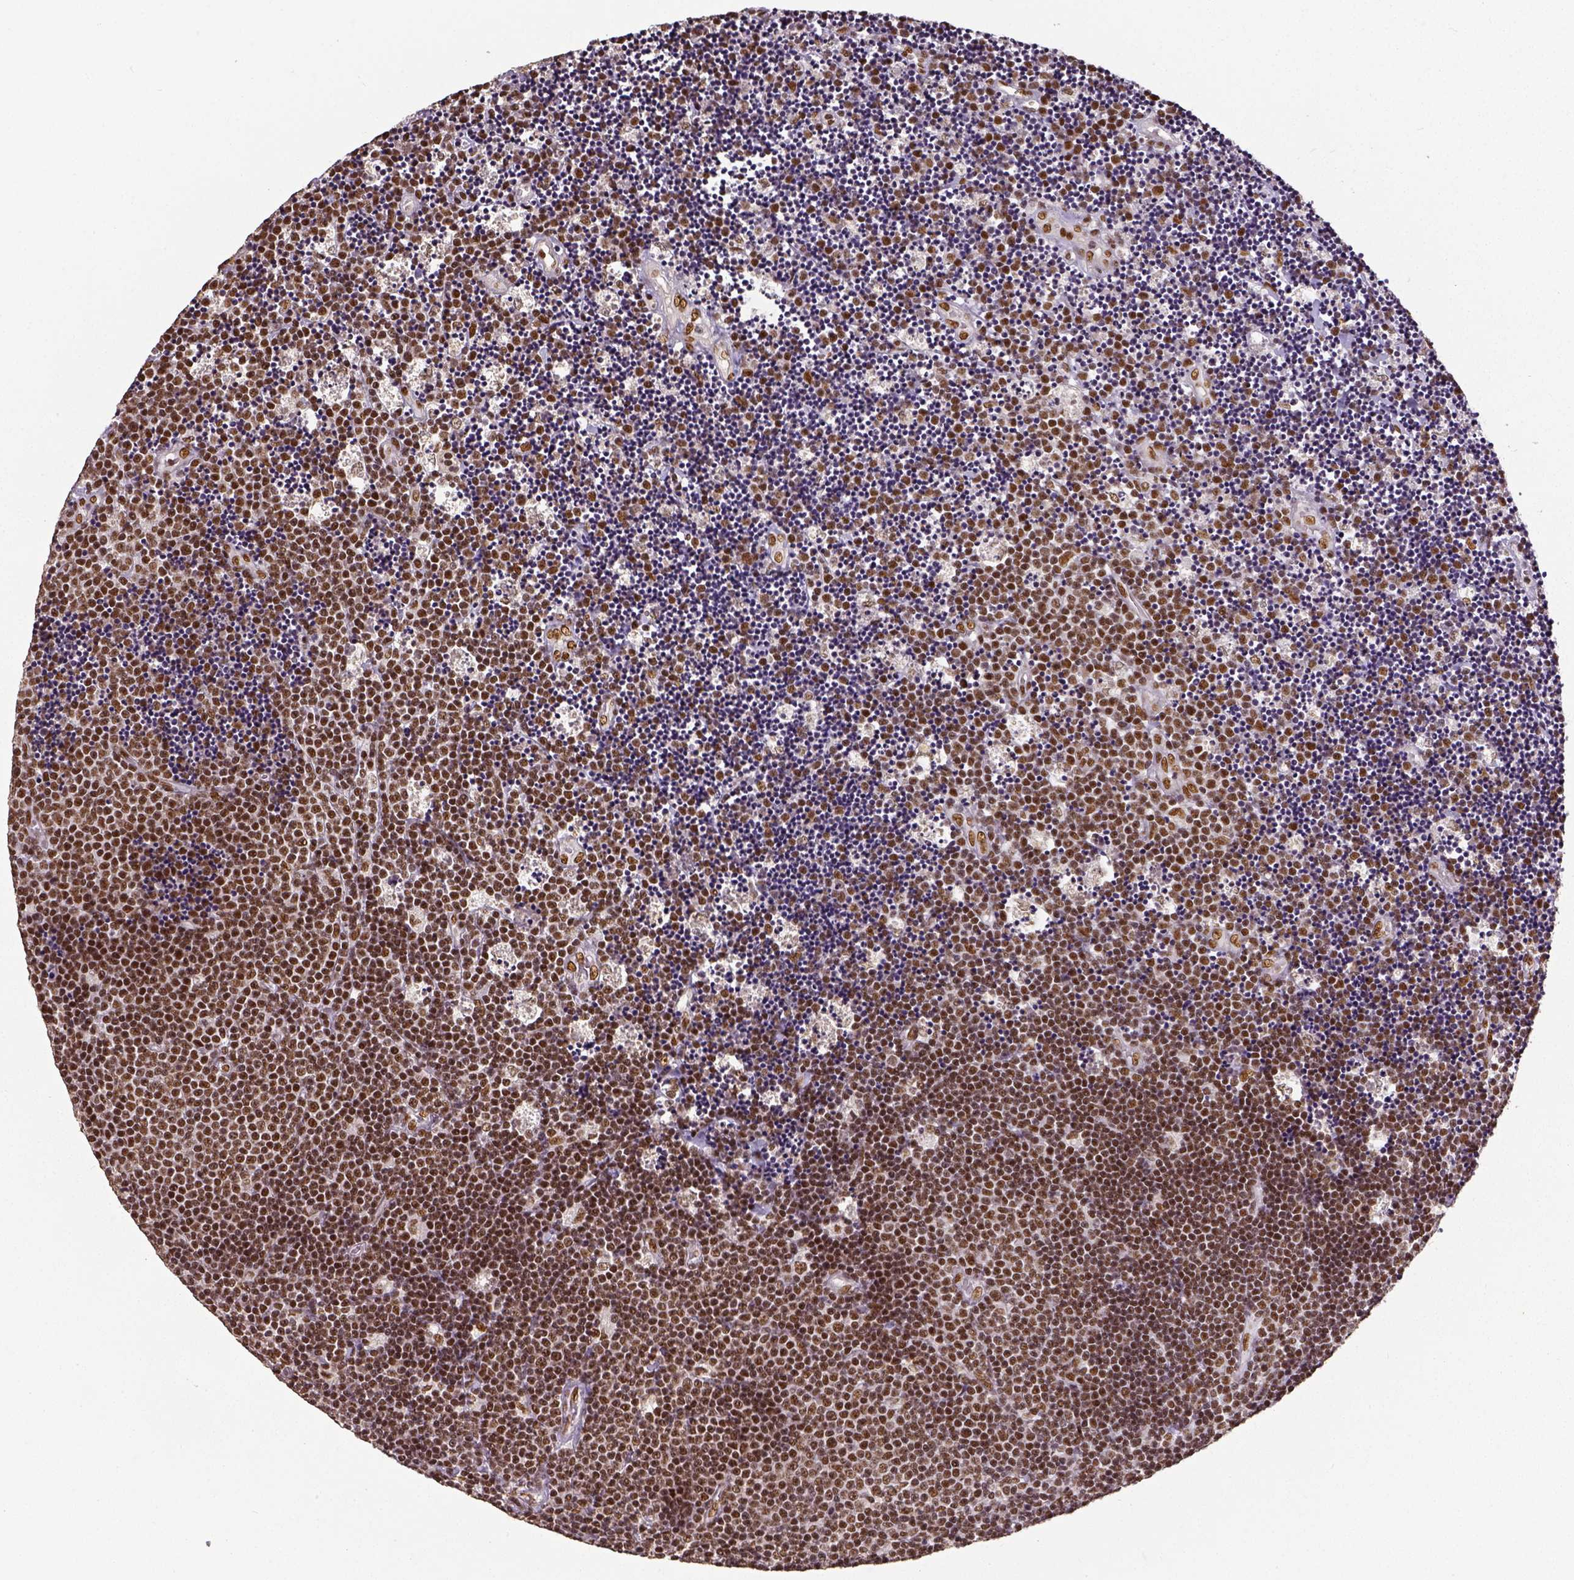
{"staining": {"intensity": "strong", "quantity": ">75%", "location": "nuclear"}, "tissue": "lymphoma", "cell_type": "Tumor cells", "image_type": "cancer", "snomed": [{"axis": "morphology", "description": "Malignant lymphoma, non-Hodgkin's type, Low grade"}, {"axis": "topography", "description": "Brain"}], "caption": "The image exhibits immunohistochemical staining of low-grade malignant lymphoma, non-Hodgkin's type. There is strong nuclear expression is present in approximately >75% of tumor cells.", "gene": "ATRX", "patient": {"sex": "female", "age": 66}}